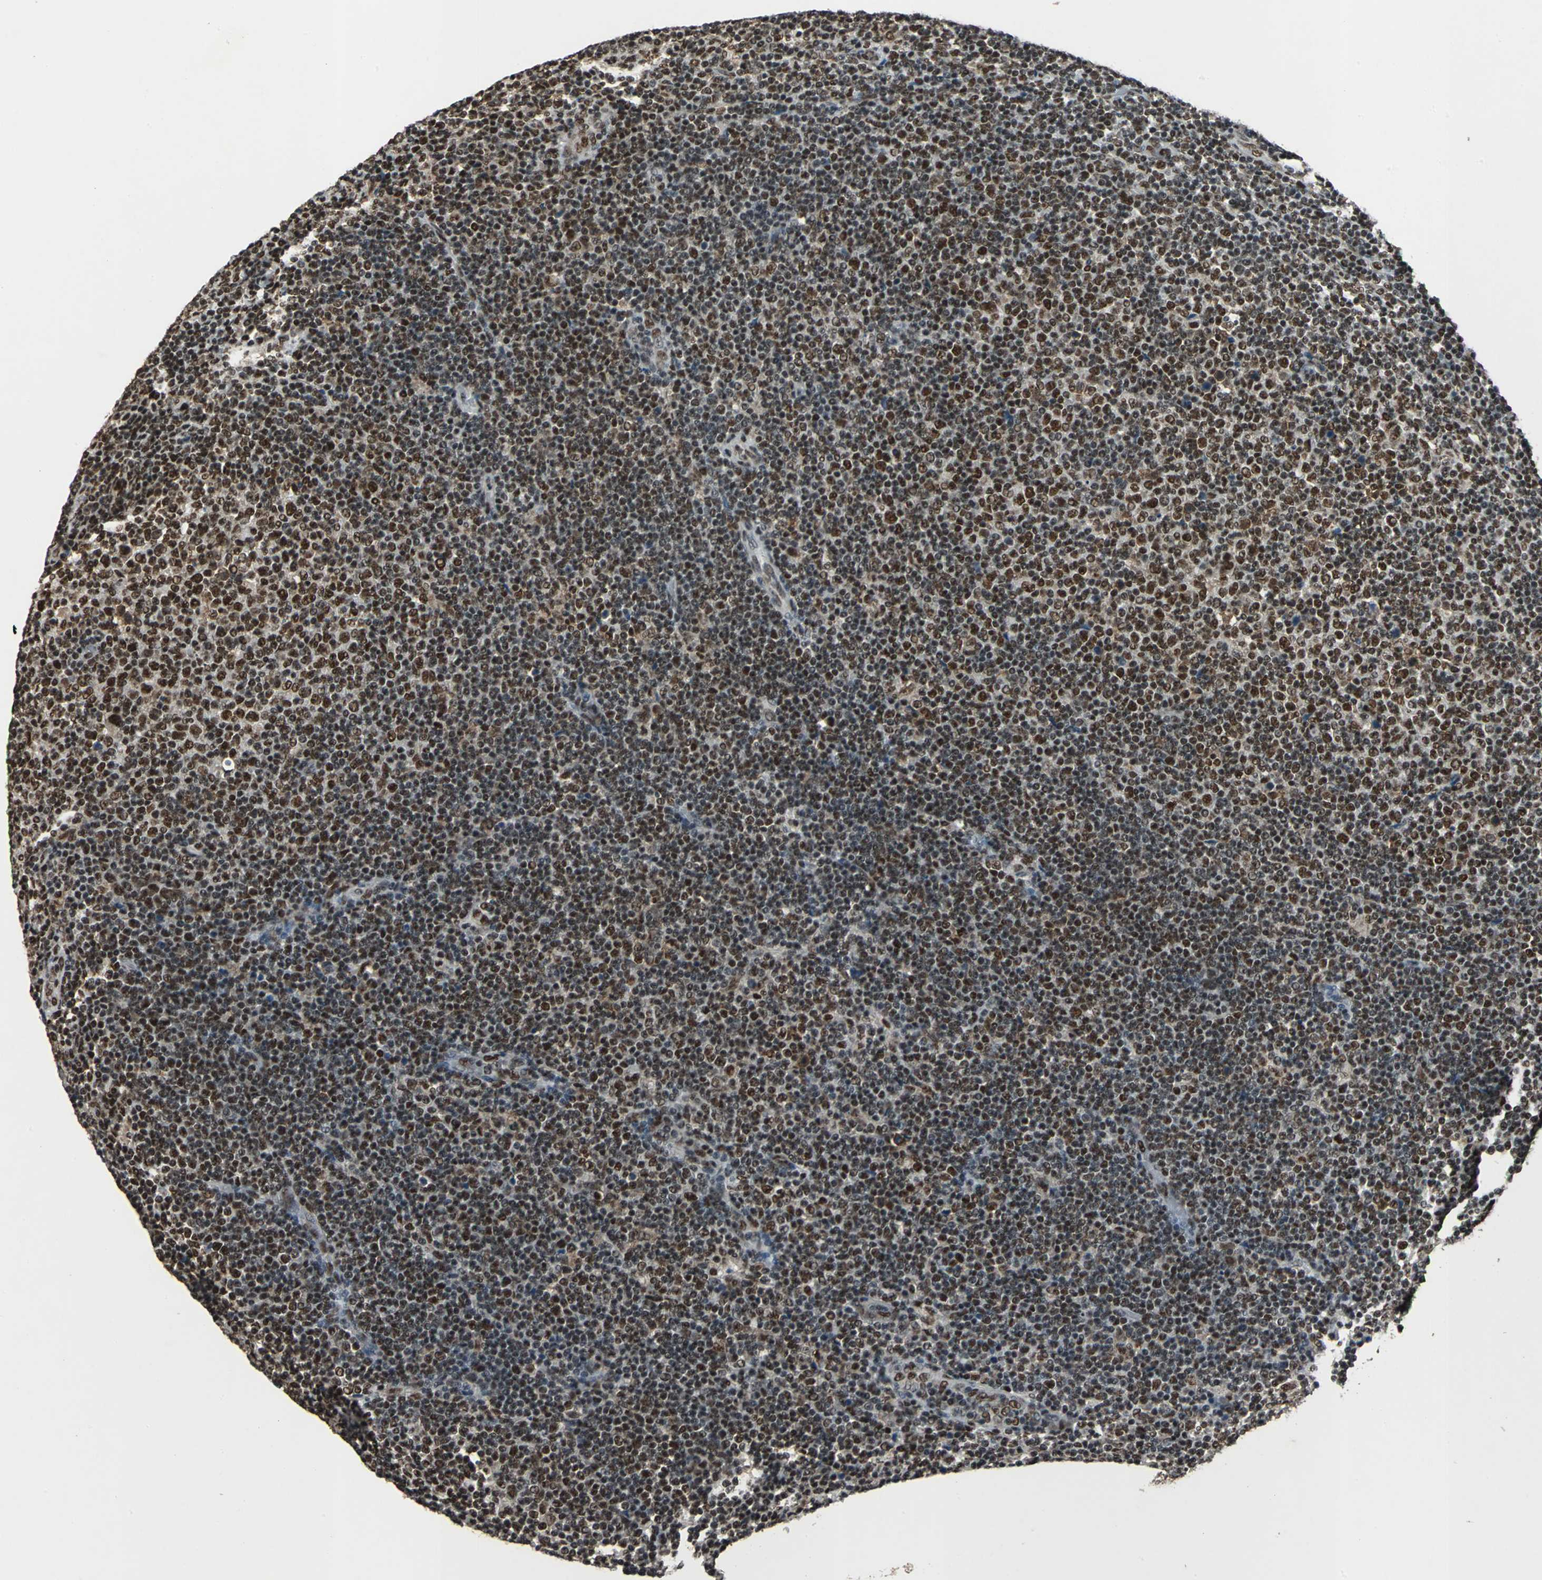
{"staining": {"intensity": "strong", "quantity": ">75%", "location": "nuclear"}, "tissue": "lymphoma", "cell_type": "Tumor cells", "image_type": "cancer", "snomed": [{"axis": "morphology", "description": "Malignant lymphoma, non-Hodgkin's type, Low grade"}, {"axis": "topography", "description": "Lymph node"}], "caption": "Brown immunohistochemical staining in human low-grade malignant lymphoma, non-Hodgkin's type displays strong nuclear expression in about >75% of tumor cells. The staining was performed using DAB (3,3'-diaminobenzidine), with brown indicating positive protein expression. Nuclei are stained blue with hematoxylin.", "gene": "MTA2", "patient": {"sex": "male", "age": 70}}